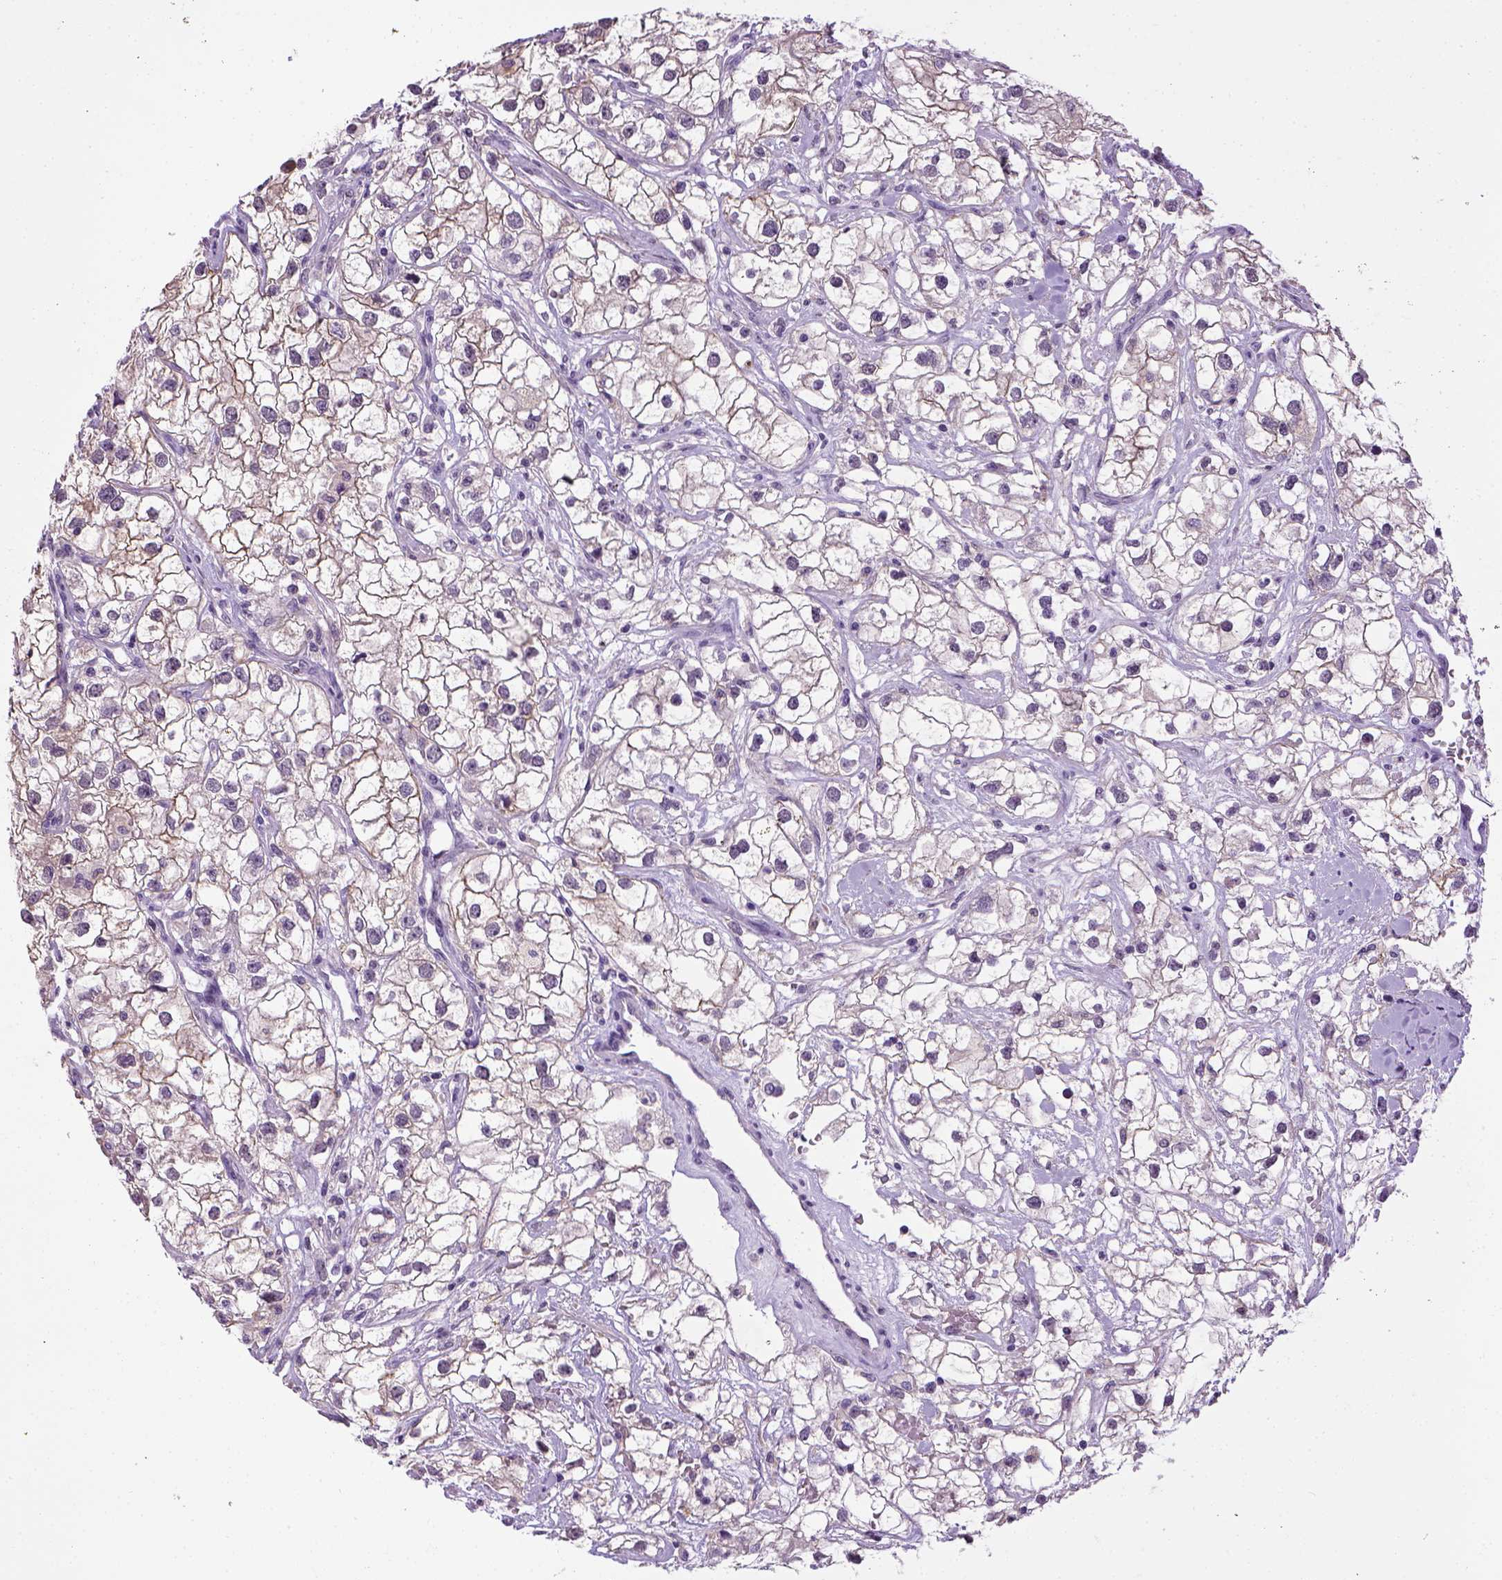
{"staining": {"intensity": "weak", "quantity": "25%-75%", "location": "cytoplasmic/membranous"}, "tissue": "renal cancer", "cell_type": "Tumor cells", "image_type": "cancer", "snomed": [{"axis": "morphology", "description": "Adenocarcinoma, NOS"}, {"axis": "topography", "description": "Kidney"}], "caption": "Renal cancer was stained to show a protein in brown. There is low levels of weak cytoplasmic/membranous staining in about 25%-75% of tumor cells.", "gene": "CDH1", "patient": {"sex": "male", "age": 59}}